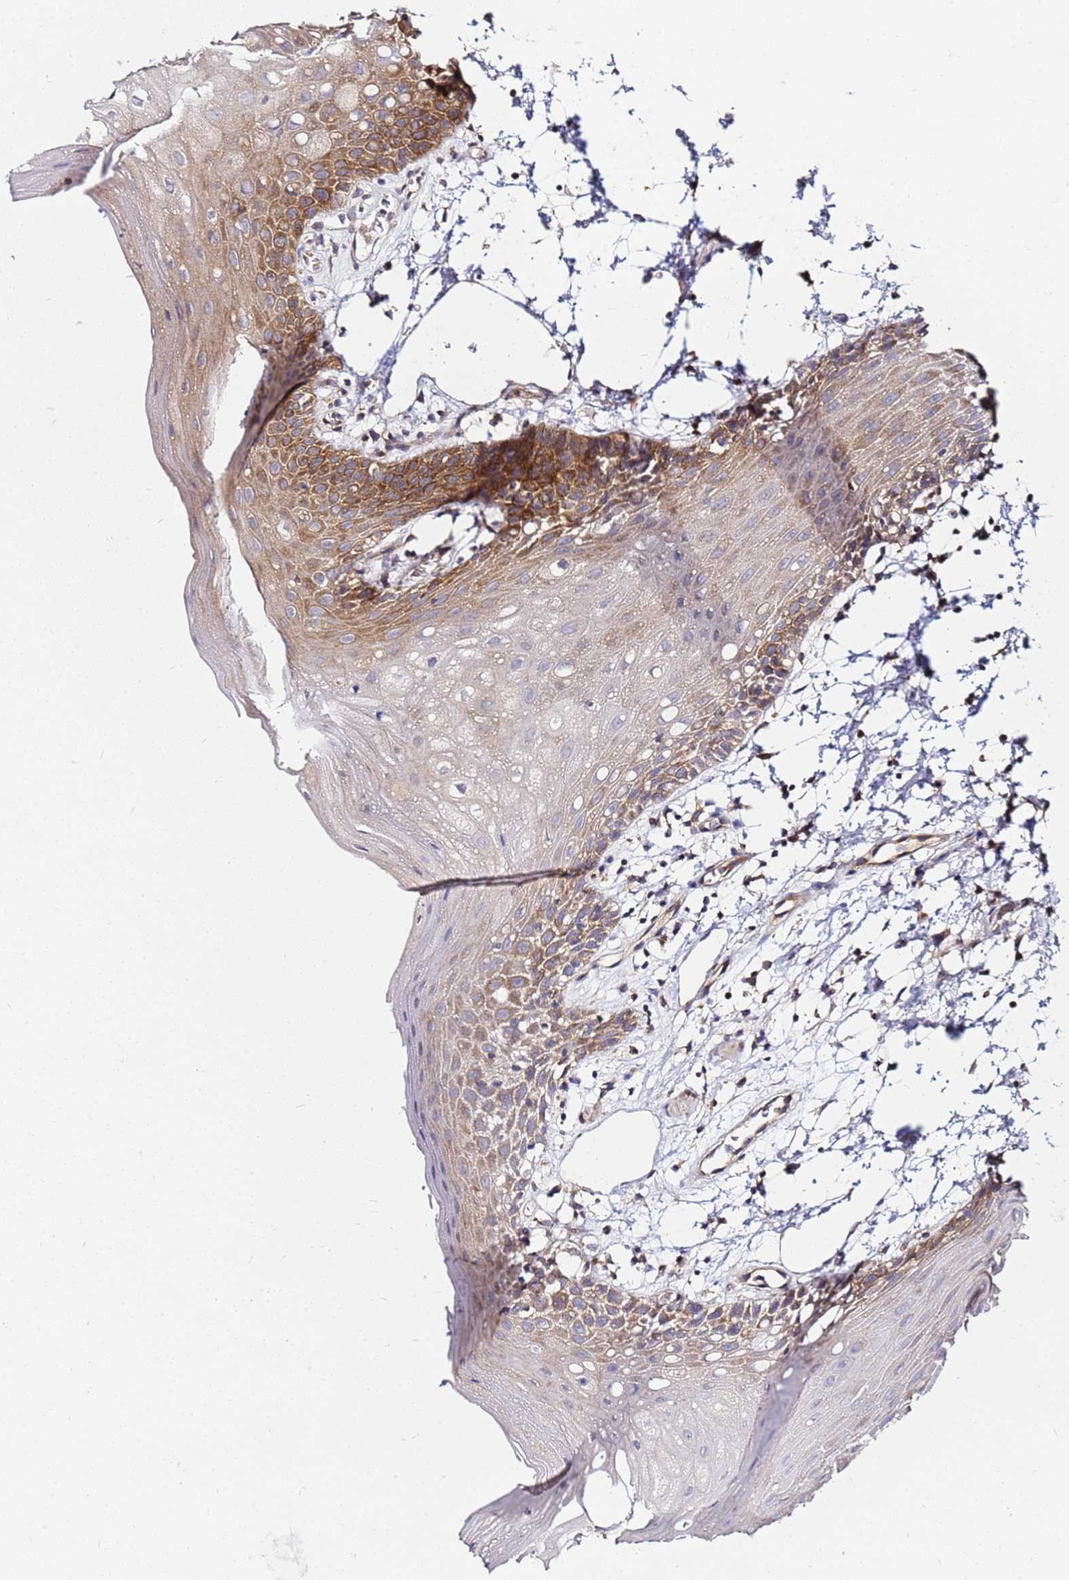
{"staining": {"intensity": "moderate", "quantity": "25%-75%", "location": "cytoplasmic/membranous"}, "tissue": "oral mucosa", "cell_type": "Squamous epithelial cells", "image_type": "normal", "snomed": [{"axis": "morphology", "description": "Normal tissue, NOS"}, {"axis": "topography", "description": "Oral tissue"}, {"axis": "topography", "description": "Tounge, NOS"}], "caption": "Oral mucosa stained for a protein shows moderate cytoplasmic/membranous positivity in squamous epithelial cells. (Stains: DAB in brown, nuclei in blue, Microscopy: brightfield microscopy at high magnification).", "gene": "CHM", "patient": {"sex": "female", "age": 59}}